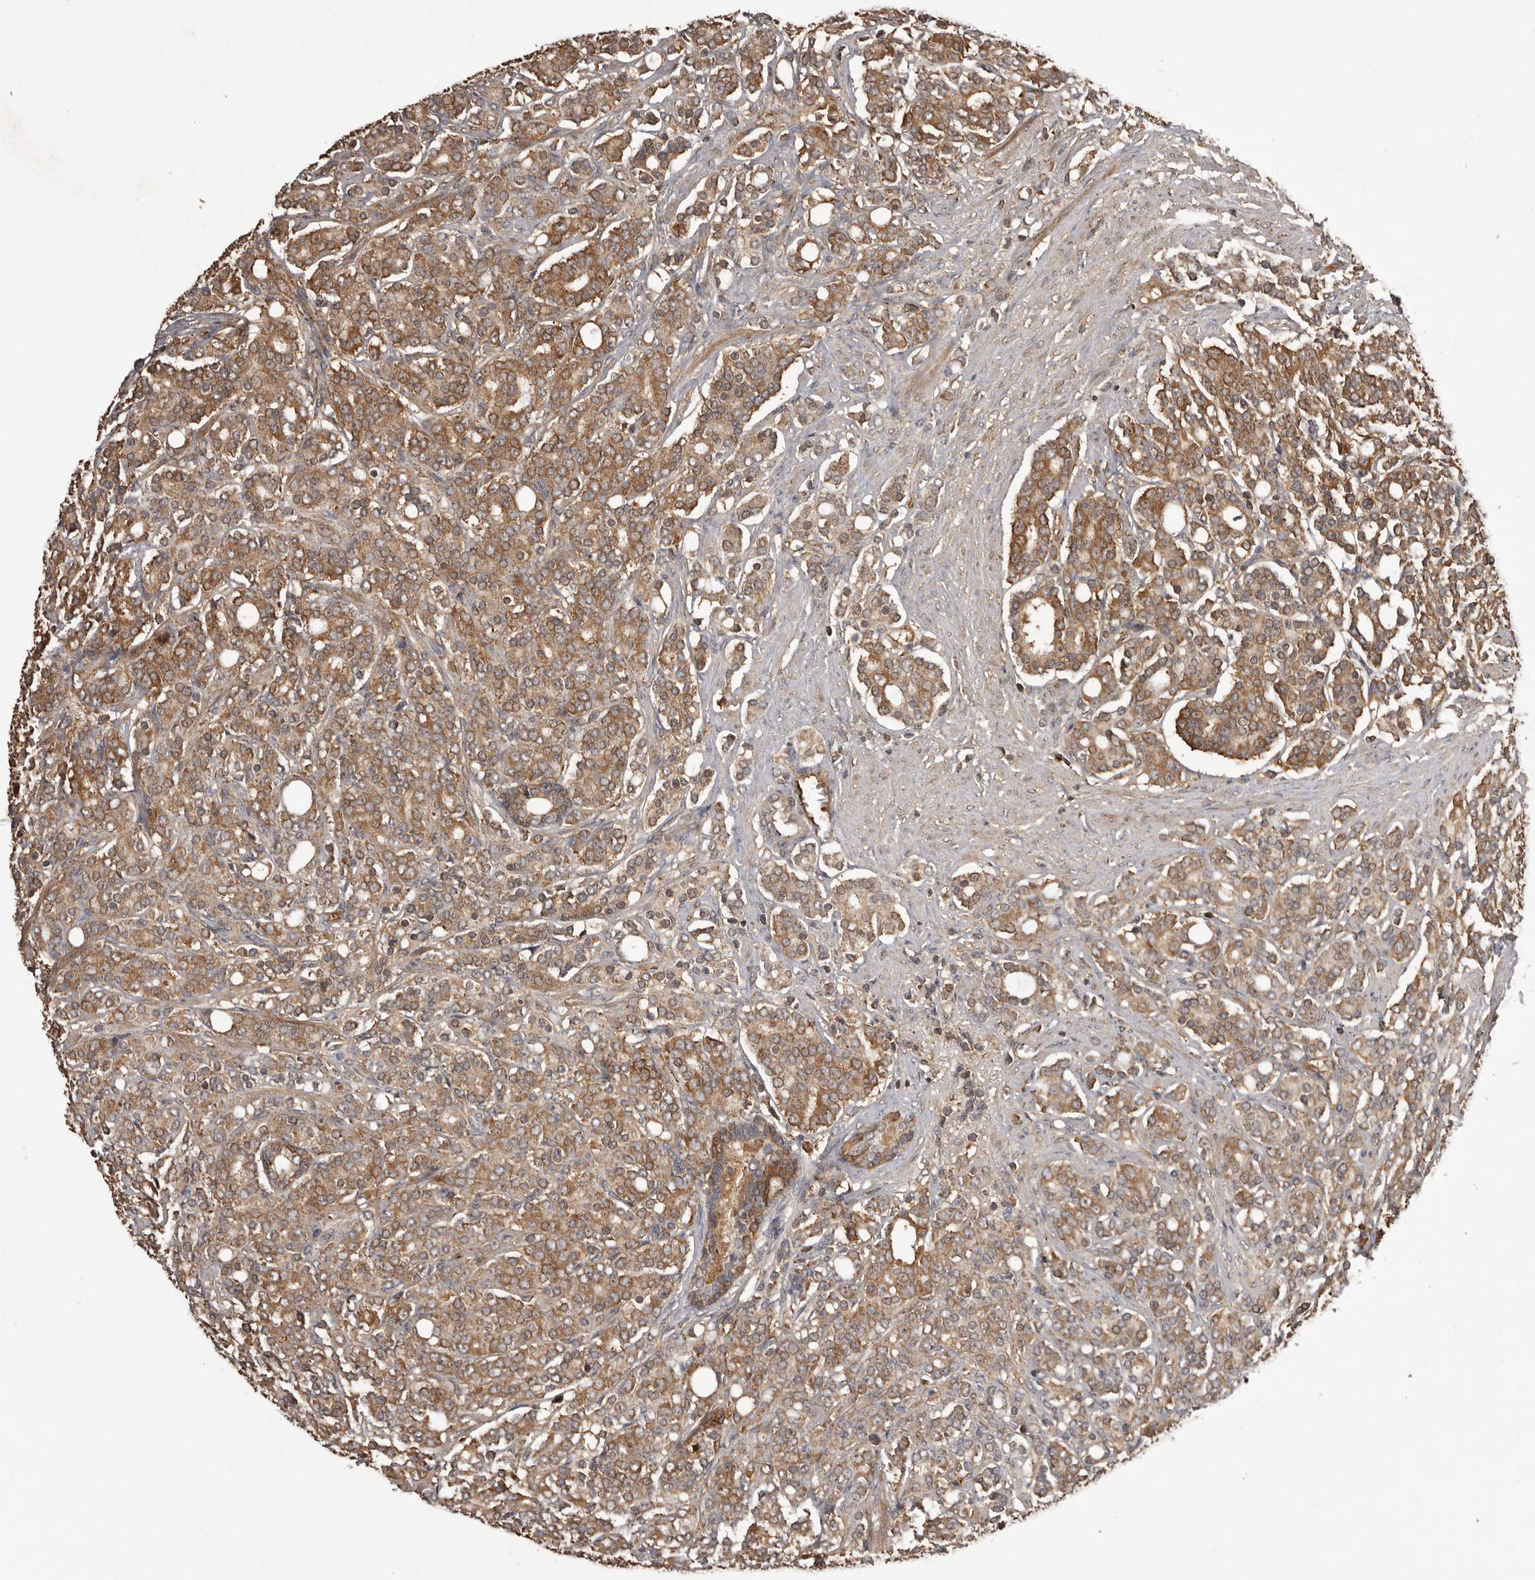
{"staining": {"intensity": "strong", "quantity": ">75%", "location": "cytoplasmic/membranous"}, "tissue": "prostate cancer", "cell_type": "Tumor cells", "image_type": "cancer", "snomed": [{"axis": "morphology", "description": "Adenocarcinoma, High grade"}, {"axis": "topography", "description": "Prostate"}], "caption": "Prostate adenocarcinoma (high-grade) was stained to show a protein in brown. There is high levels of strong cytoplasmic/membranous positivity in about >75% of tumor cells.", "gene": "SLC22A3", "patient": {"sex": "male", "age": 62}}